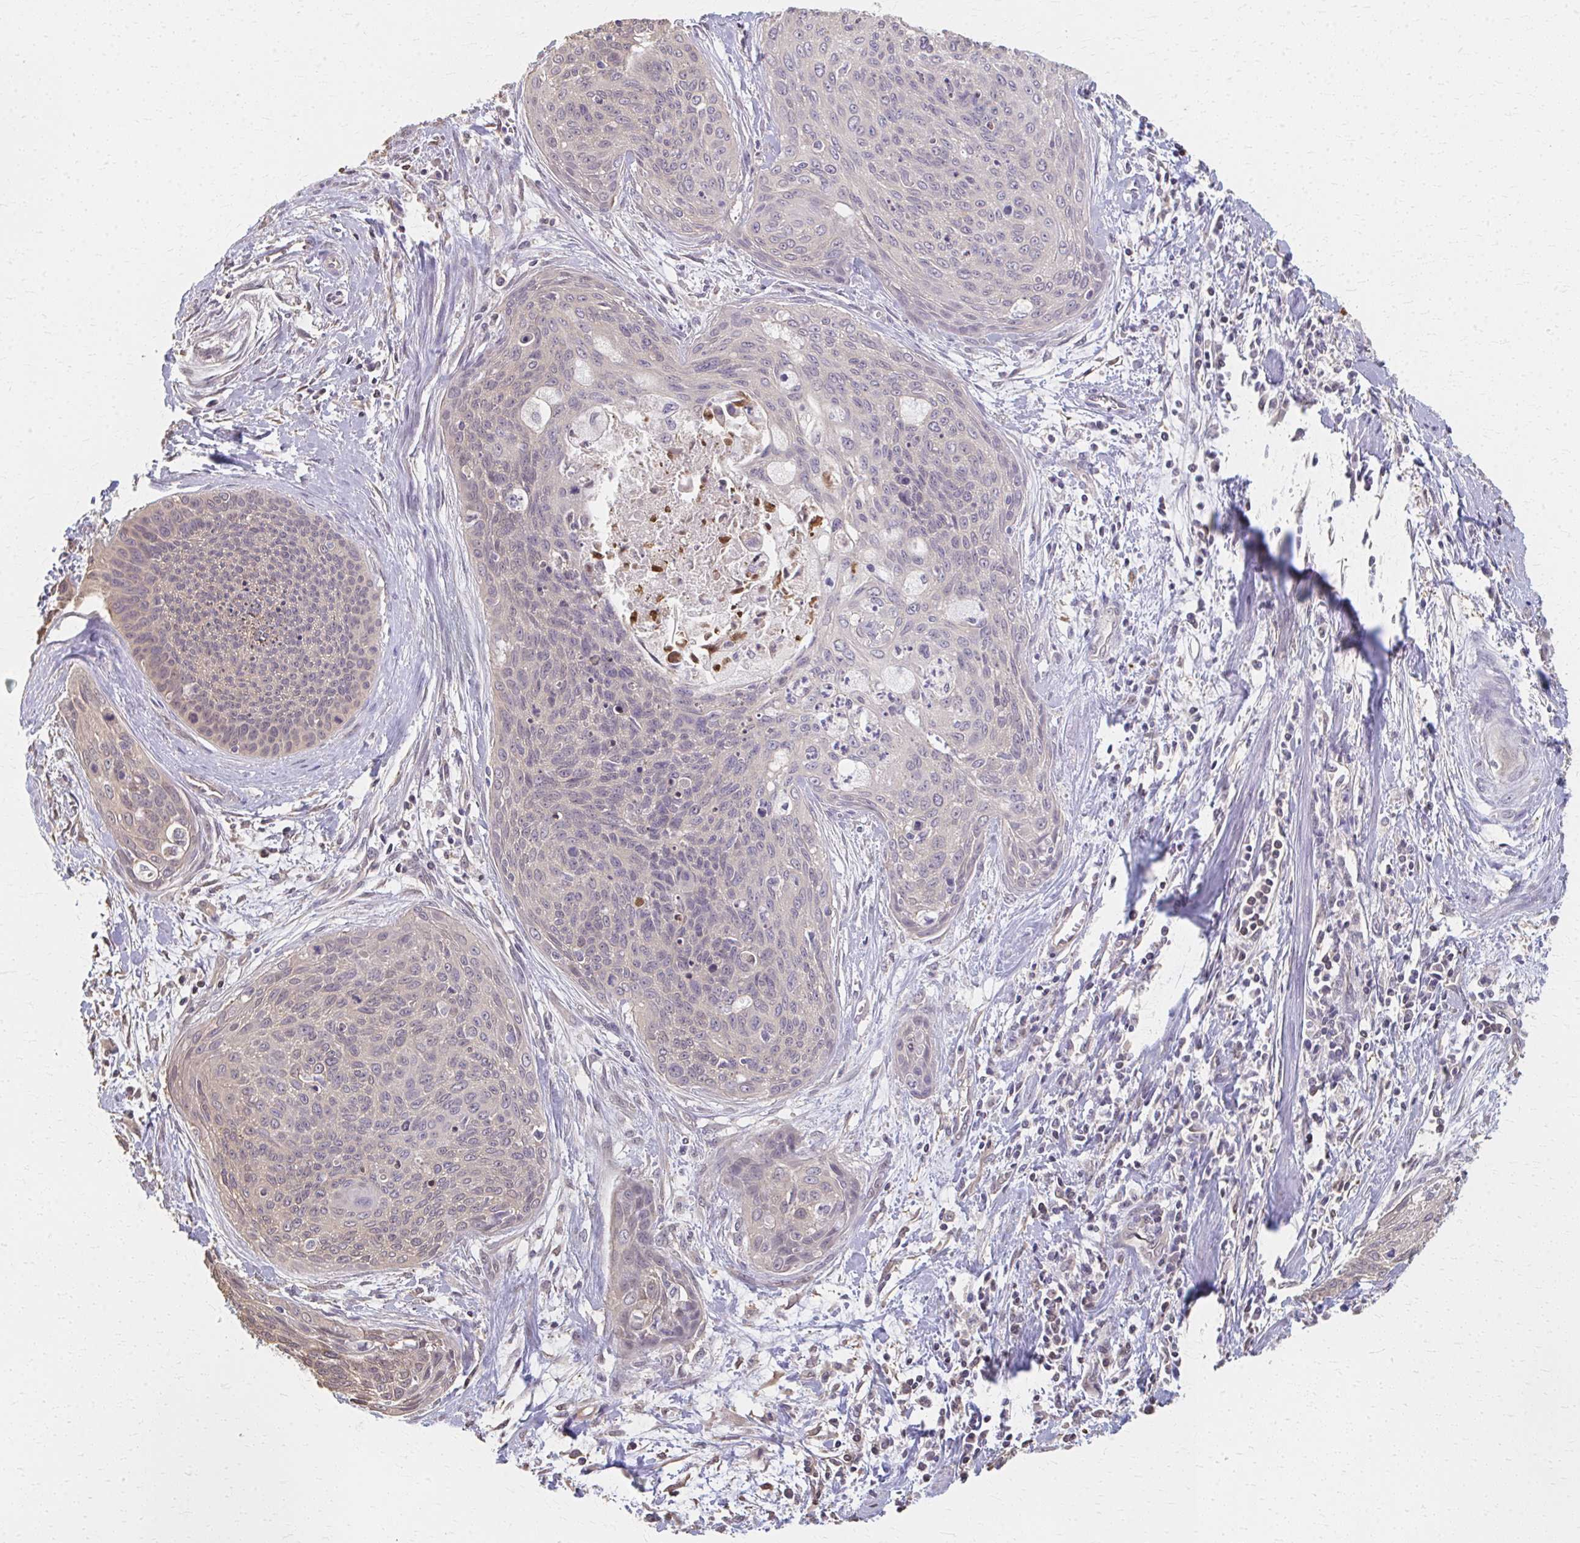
{"staining": {"intensity": "negative", "quantity": "none", "location": "none"}, "tissue": "cervical cancer", "cell_type": "Tumor cells", "image_type": "cancer", "snomed": [{"axis": "morphology", "description": "Squamous cell carcinoma, NOS"}, {"axis": "topography", "description": "Cervix"}], "caption": "A high-resolution histopathology image shows immunohistochemistry (IHC) staining of cervical cancer, which displays no significant positivity in tumor cells. (IHC, brightfield microscopy, high magnification).", "gene": "RABGAP1L", "patient": {"sex": "female", "age": 55}}